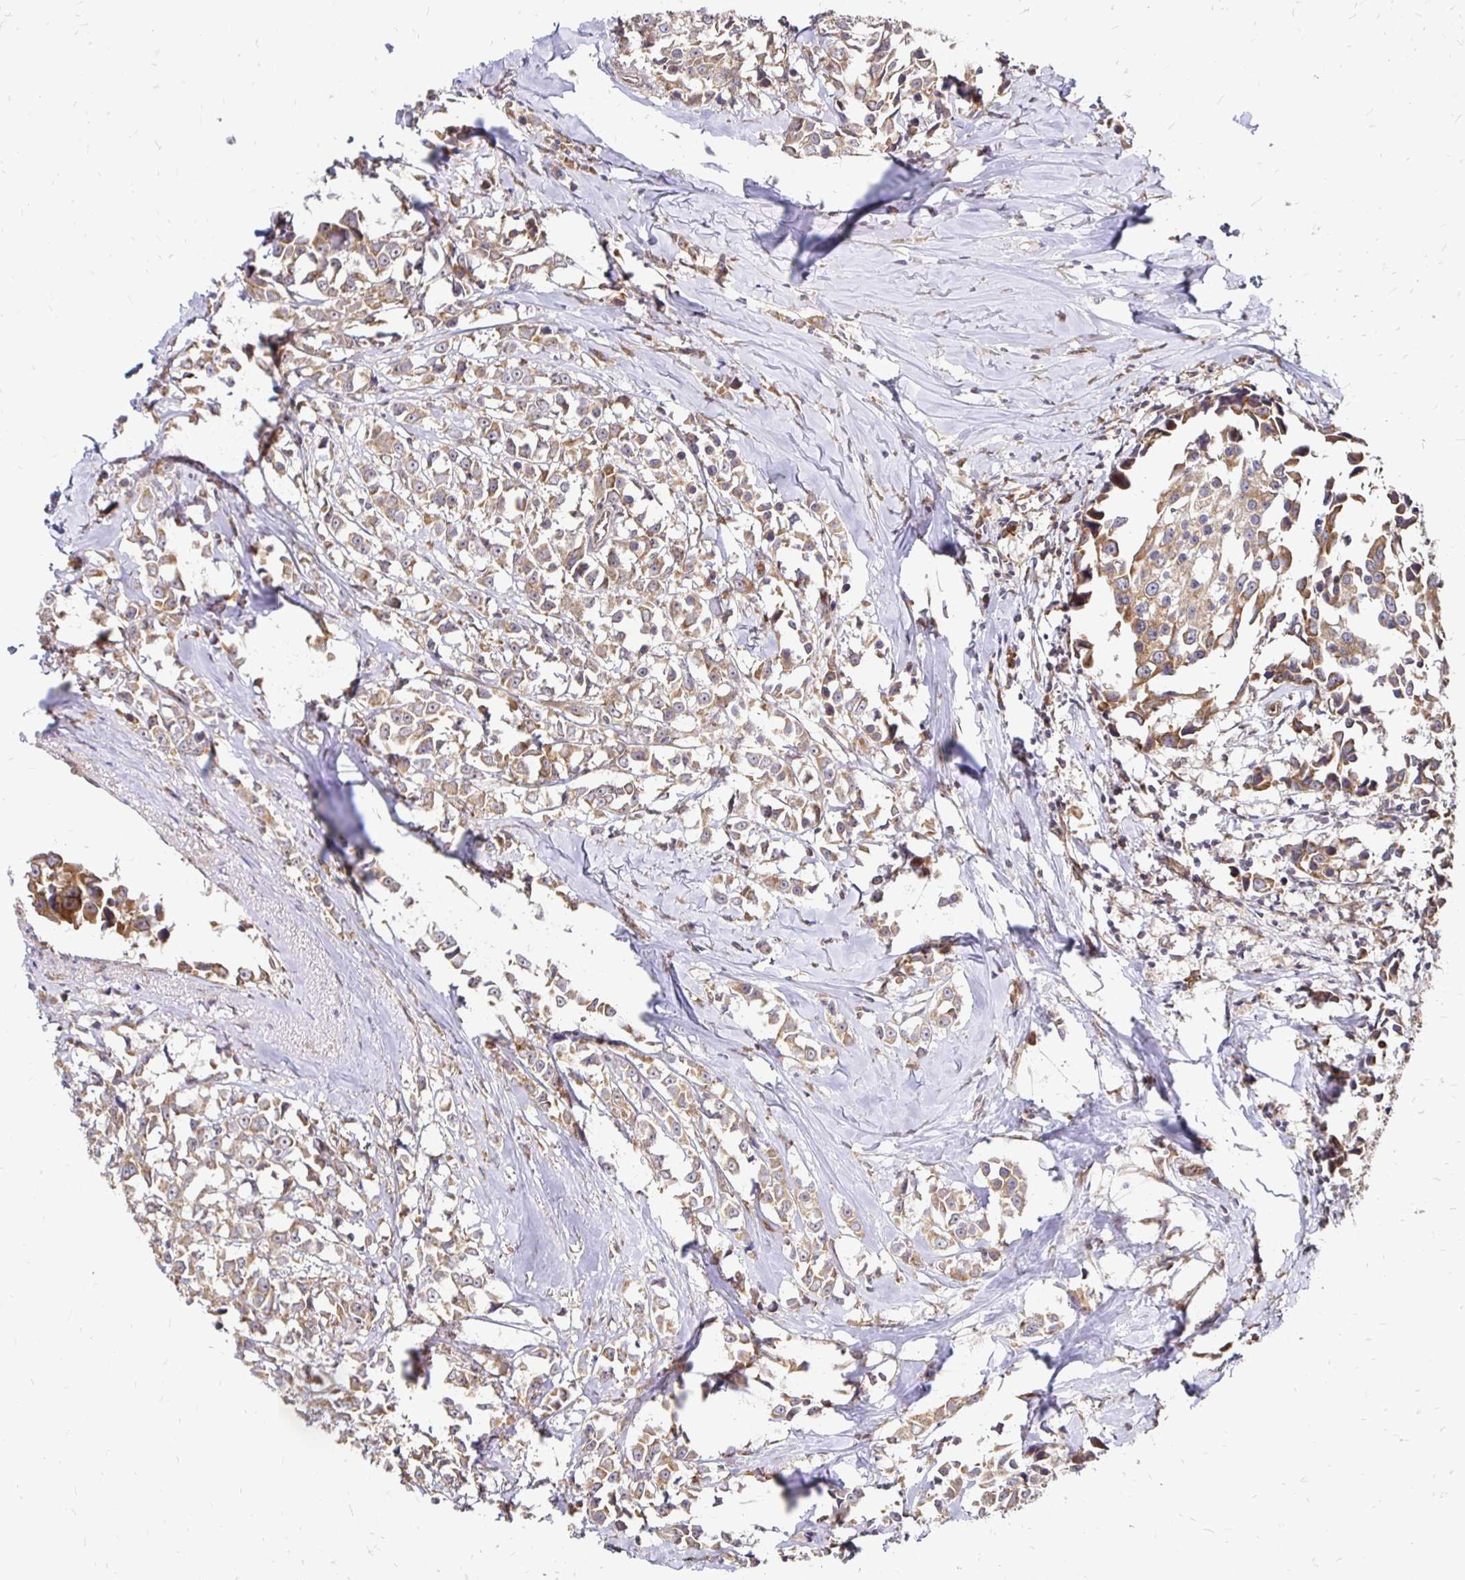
{"staining": {"intensity": "moderate", "quantity": ">75%", "location": "cytoplasmic/membranous"}, "tissue": "breast cancer", "cell_type": "Tumor cells", "image_type": "cancer", "snomed": [{"axis": "morphology", "description": "Duct carcinoma"}, {"axis": "topography", "description": "Breast"}], "caption": "Immunohistochemical staining of human breast invasive ductal carcinoma reveals moderate cytoplasmic/membranous protein staining in approximately >75% of tumor cells.", "gene": "ZW10", "patient": {"sex": "female", "age": 80}}